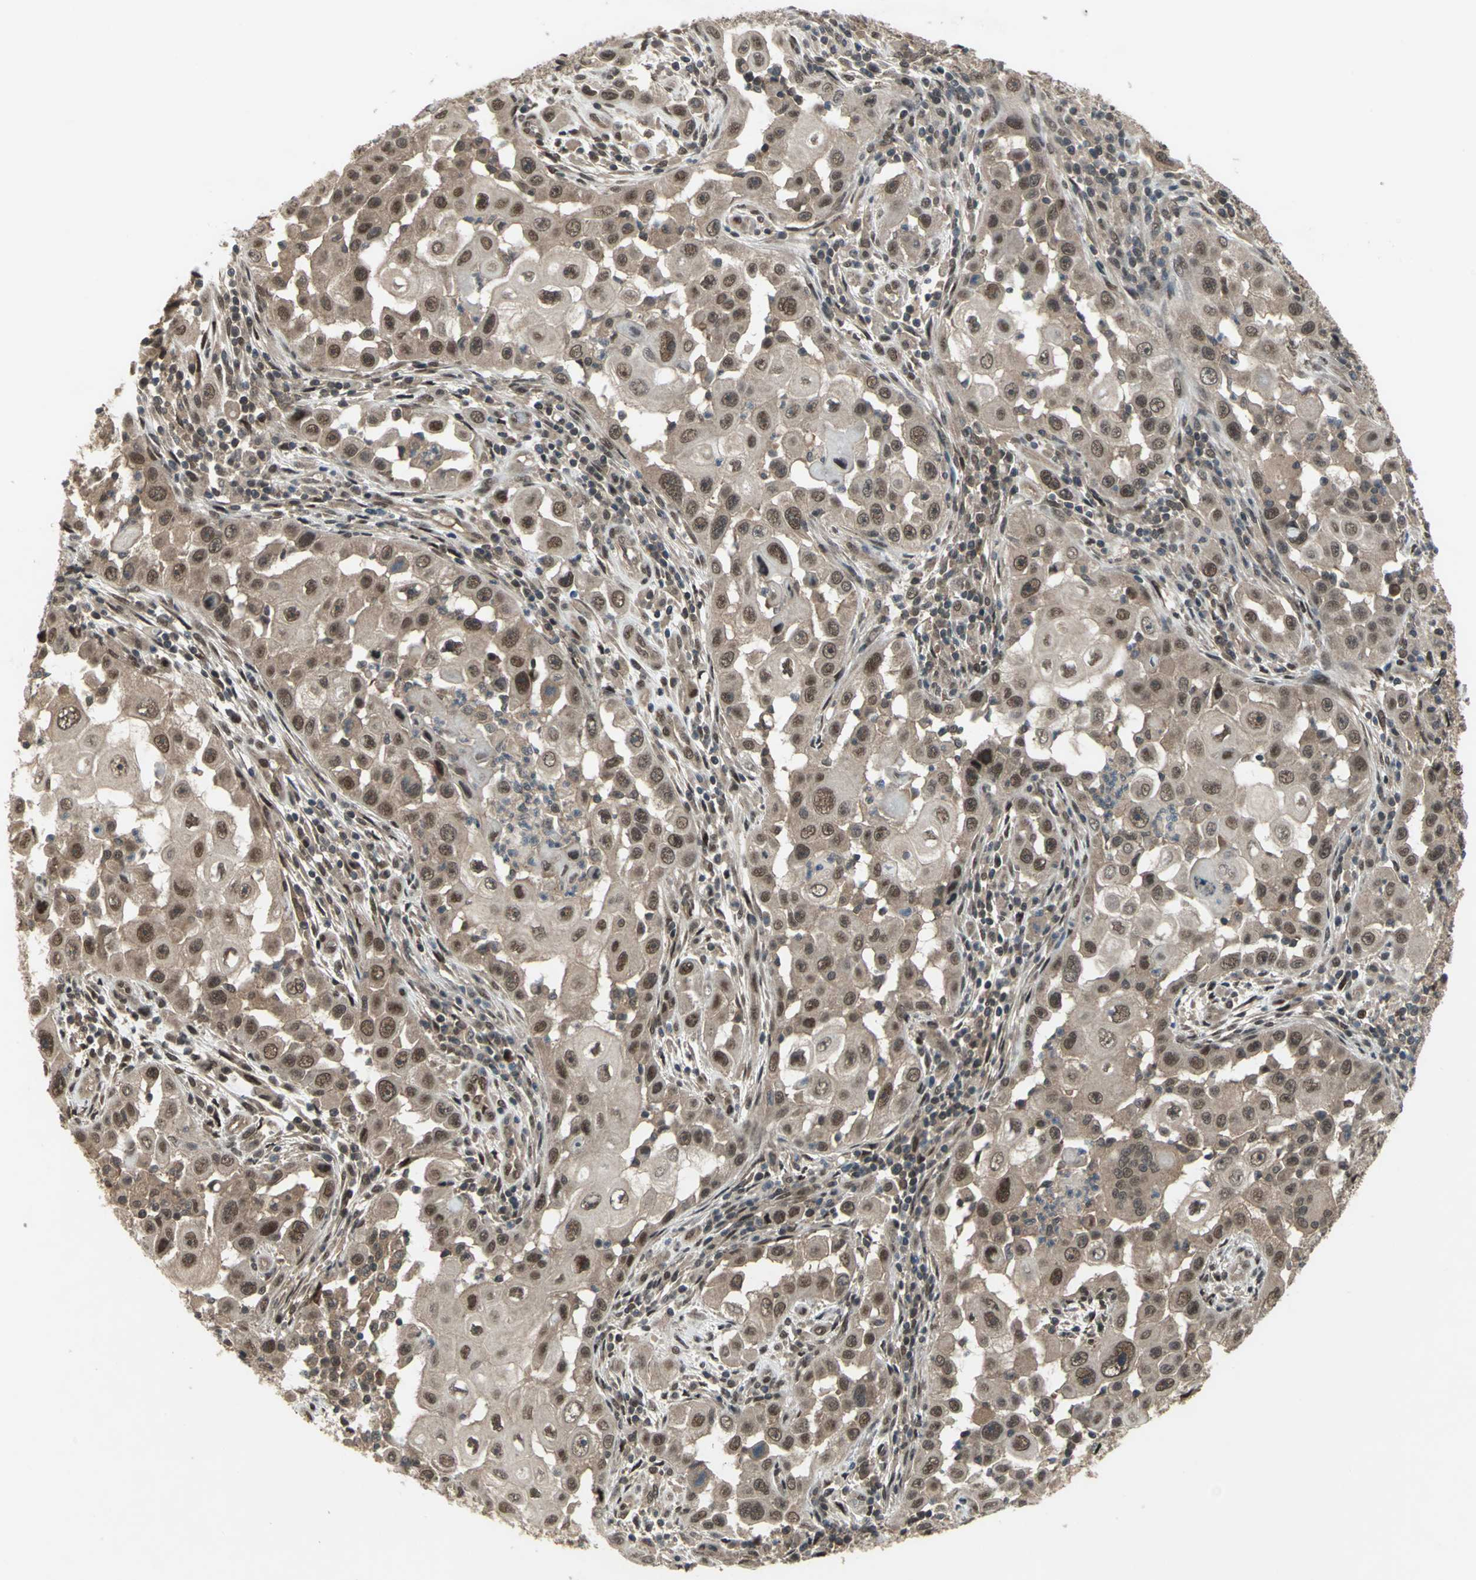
{"staining": {"intensity": "moderate", "quantity": ">75%", "location": "cytoplasmic/membranous,nuclear"}, "tissue": "head and neck cancer", "cell_type": "Tumor cells", "image_type": "cancer", "snomed": [{"axis": "morphology", "description": "Carcinoma, NOS"}, {"axis": "topography", "description": "Head-Neck"}], "caption": "Tumor cells demonstrate medium levels of moderate cytoplasmic/membranous and nuclear positivity in about >75% of cells in head and neck carcinoma.", "gene": "COPS5", "patient": {"sex": "male", "age": 87}}